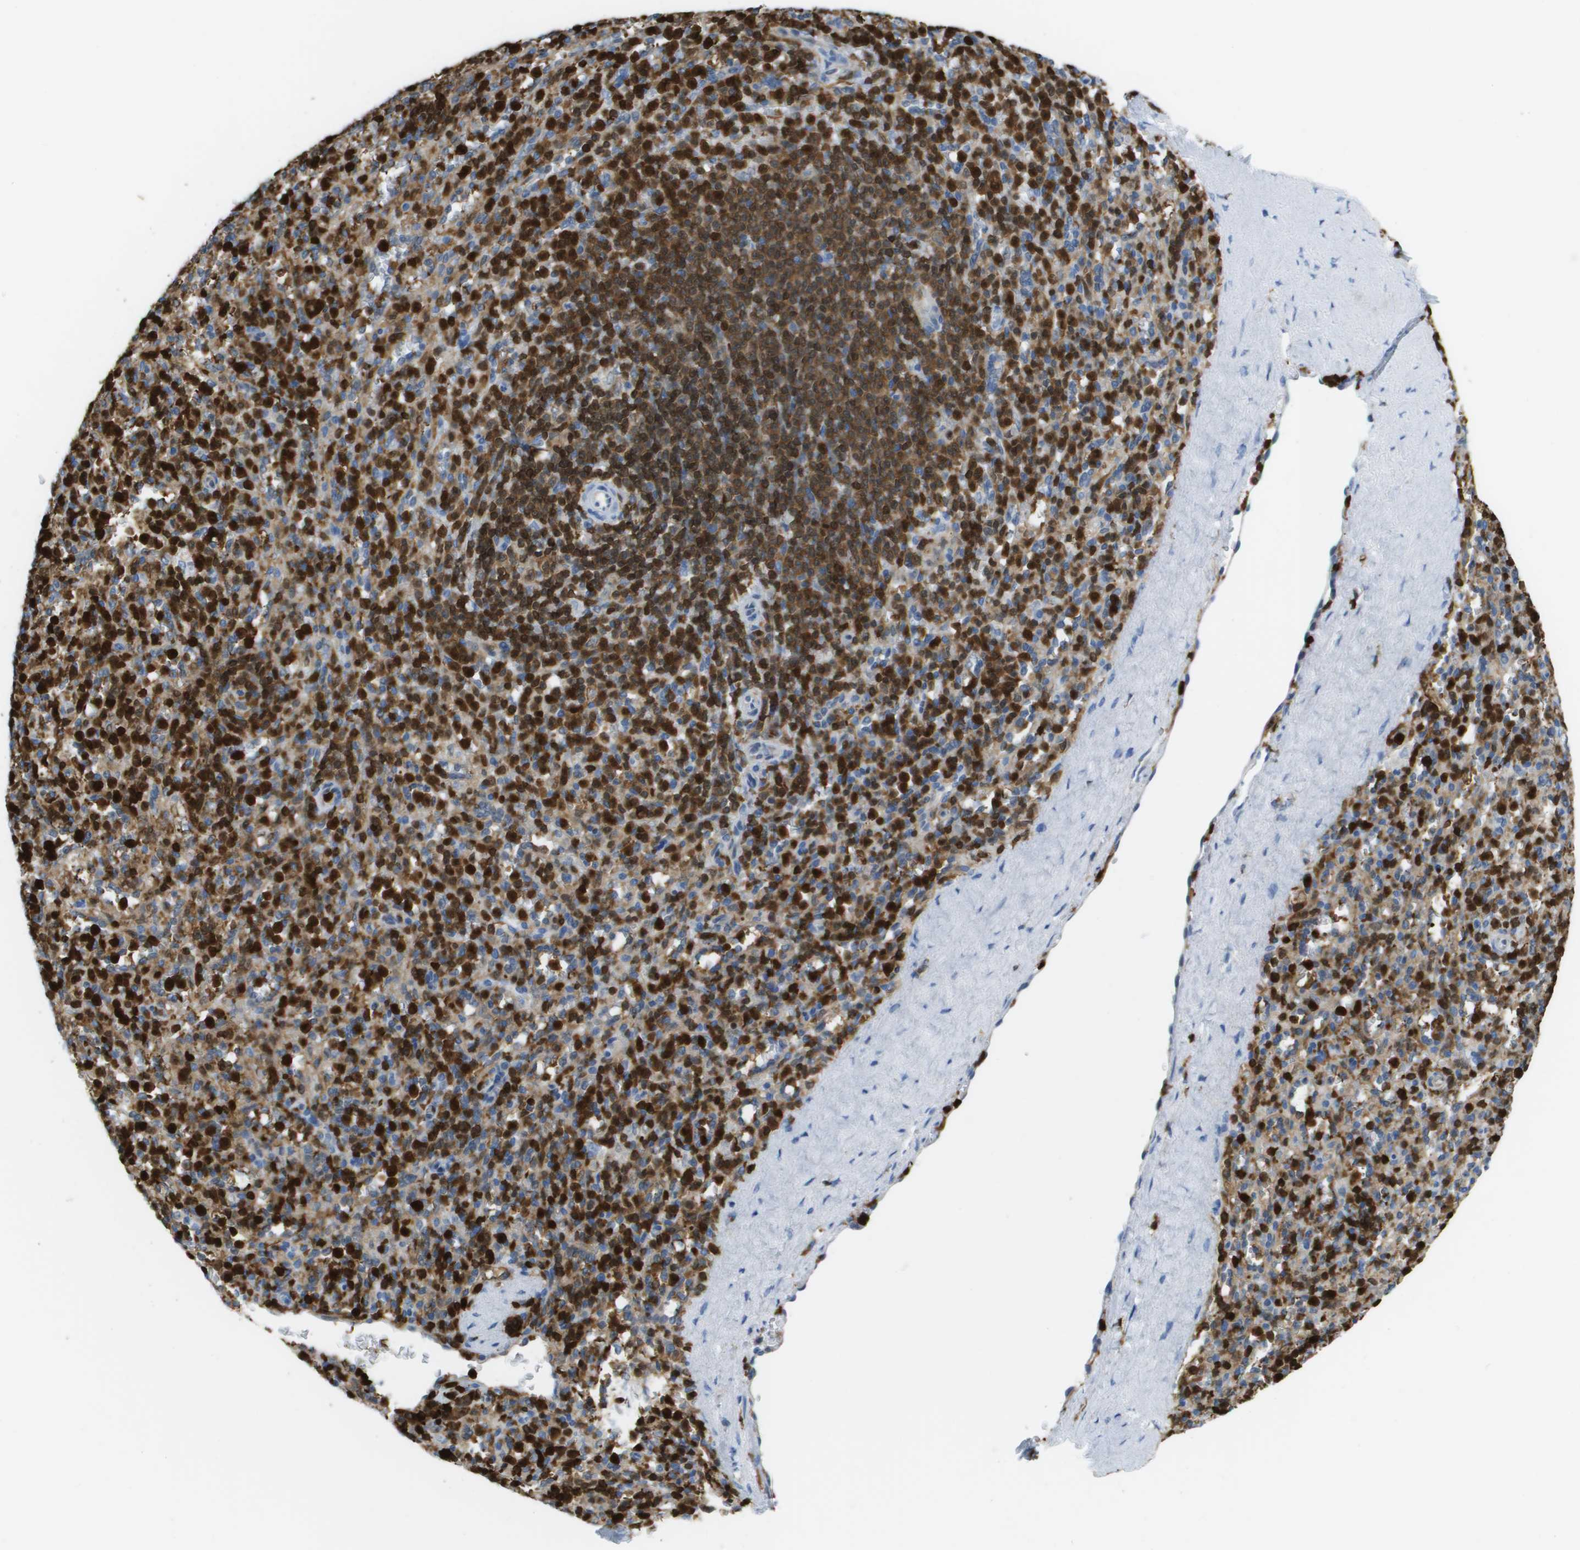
{"staining": {"intensity": "strong", "quantity": "25%-75%", "location": "cytoplasmic/membranous"}, "tissue": "spleen", "cell_type": "Cells in red pulp", "image_type": "normal", "snomed": [{"axis": "morphology", "description": "Normal tissue, NOS"}, {"axis": "topography", "description": "Spleen"}], "caption": "Immunohistochemistry of normal human spleen displays high levels of strong cytoplasmic/membranous expression in approximately 25%-75% of cells in red pulp. (DAB IHC, brown staining for protein, blue staining for nuclei).", "gene": "DOCK5", "patient": {"sex": "male", "age": 36}}